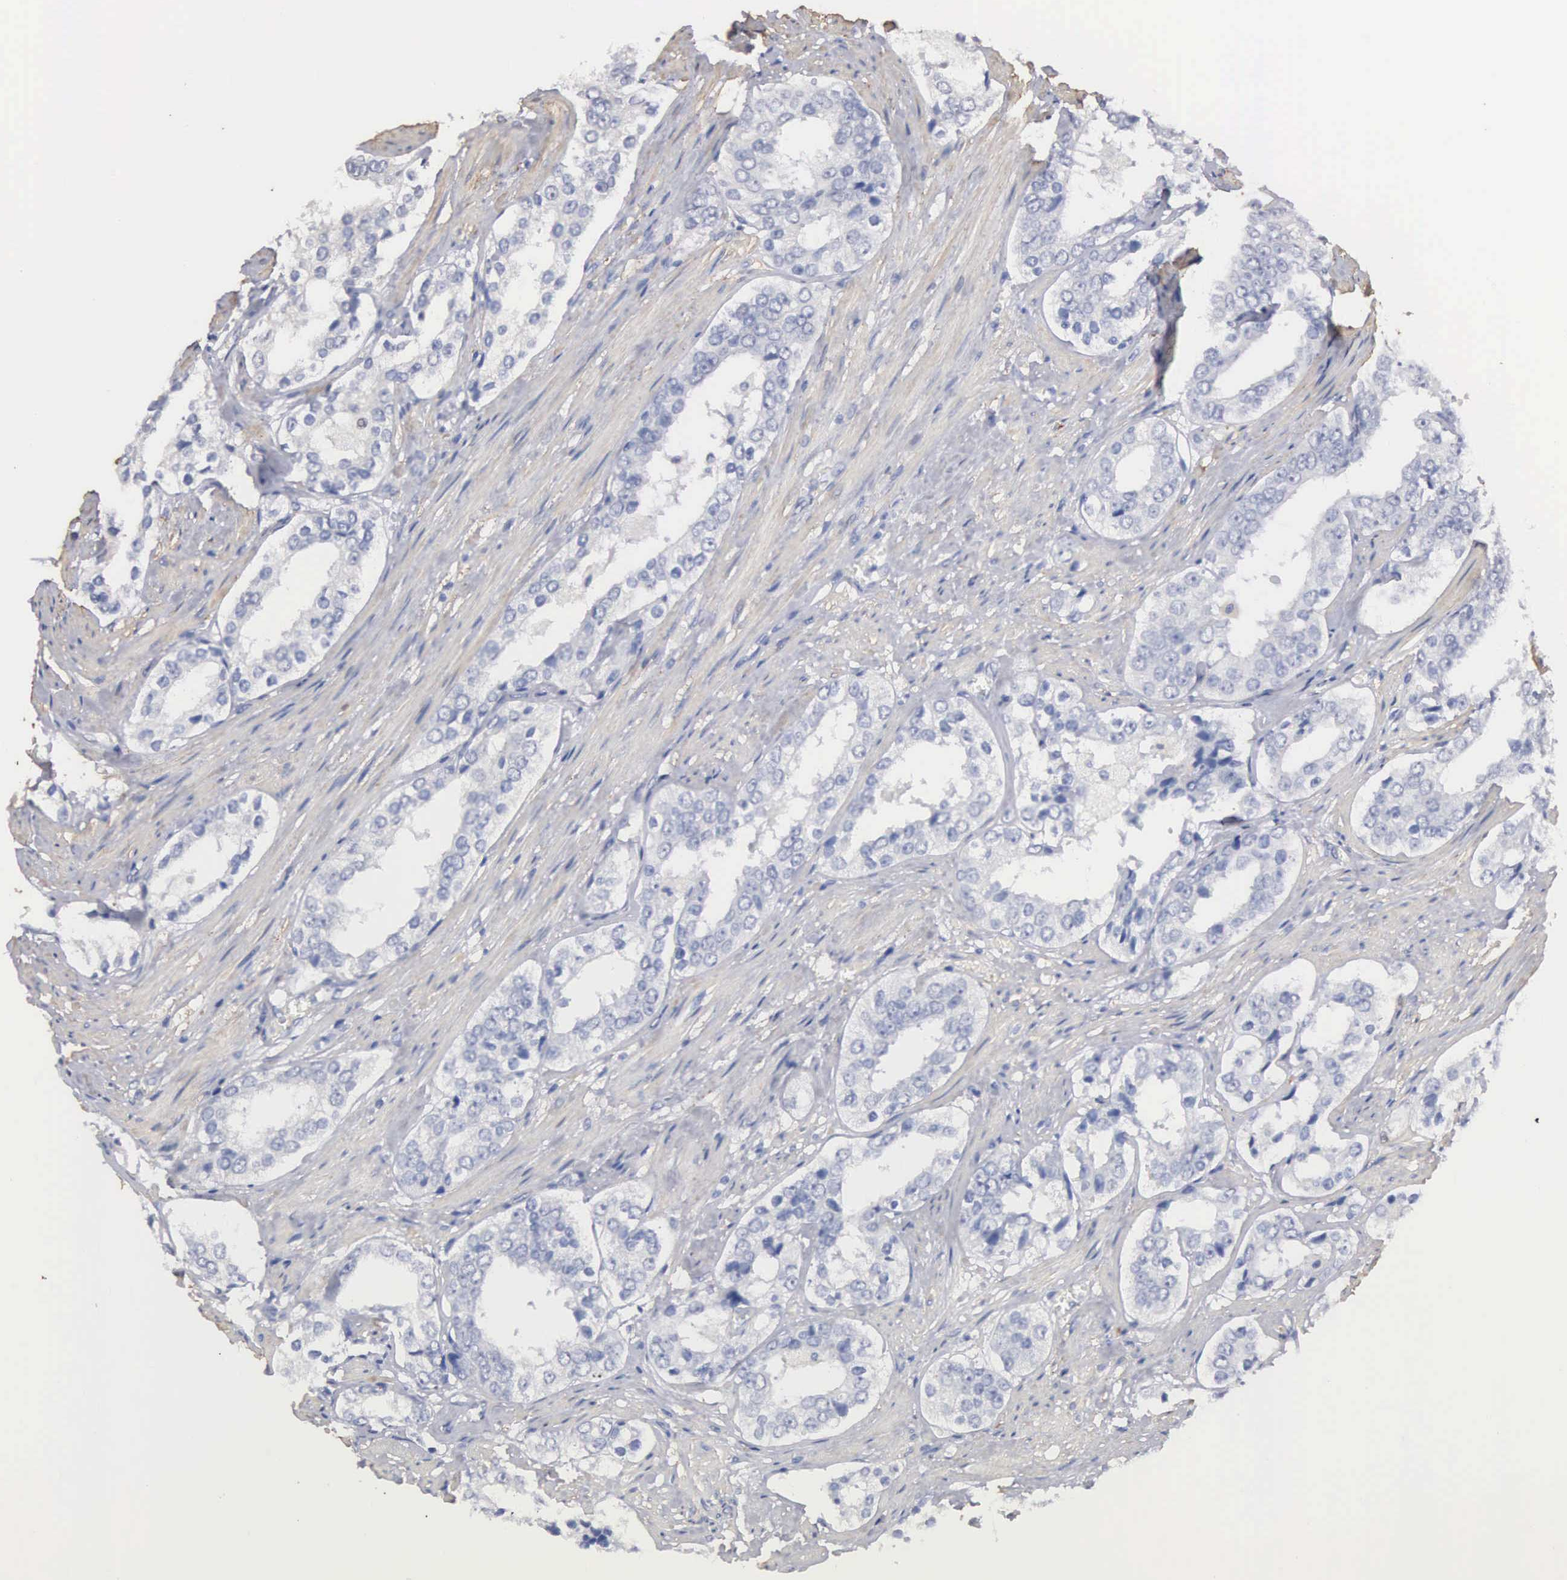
{"staining": {"intensity": "negative", "quantity": "none", "location": "none"}, "tissue": "prostate cancer", "cell_type": "Tumor cells", "image_type": "cancer", "snomed": [{"axis": "morphology", "description": "Adenocarcinoma, Medium grade"}, {"axis": "topography", "description": "Prostate"}], "caption": "Prostate cancer was stained to show a protein in brown. There is no significant positivity in tumor cells. (Brightfield microscopy of DAB immunohistochemistry (IHC) at high magnification).", "gene": "ELFN2", "patient": {"sex": "male", "age": 73}}